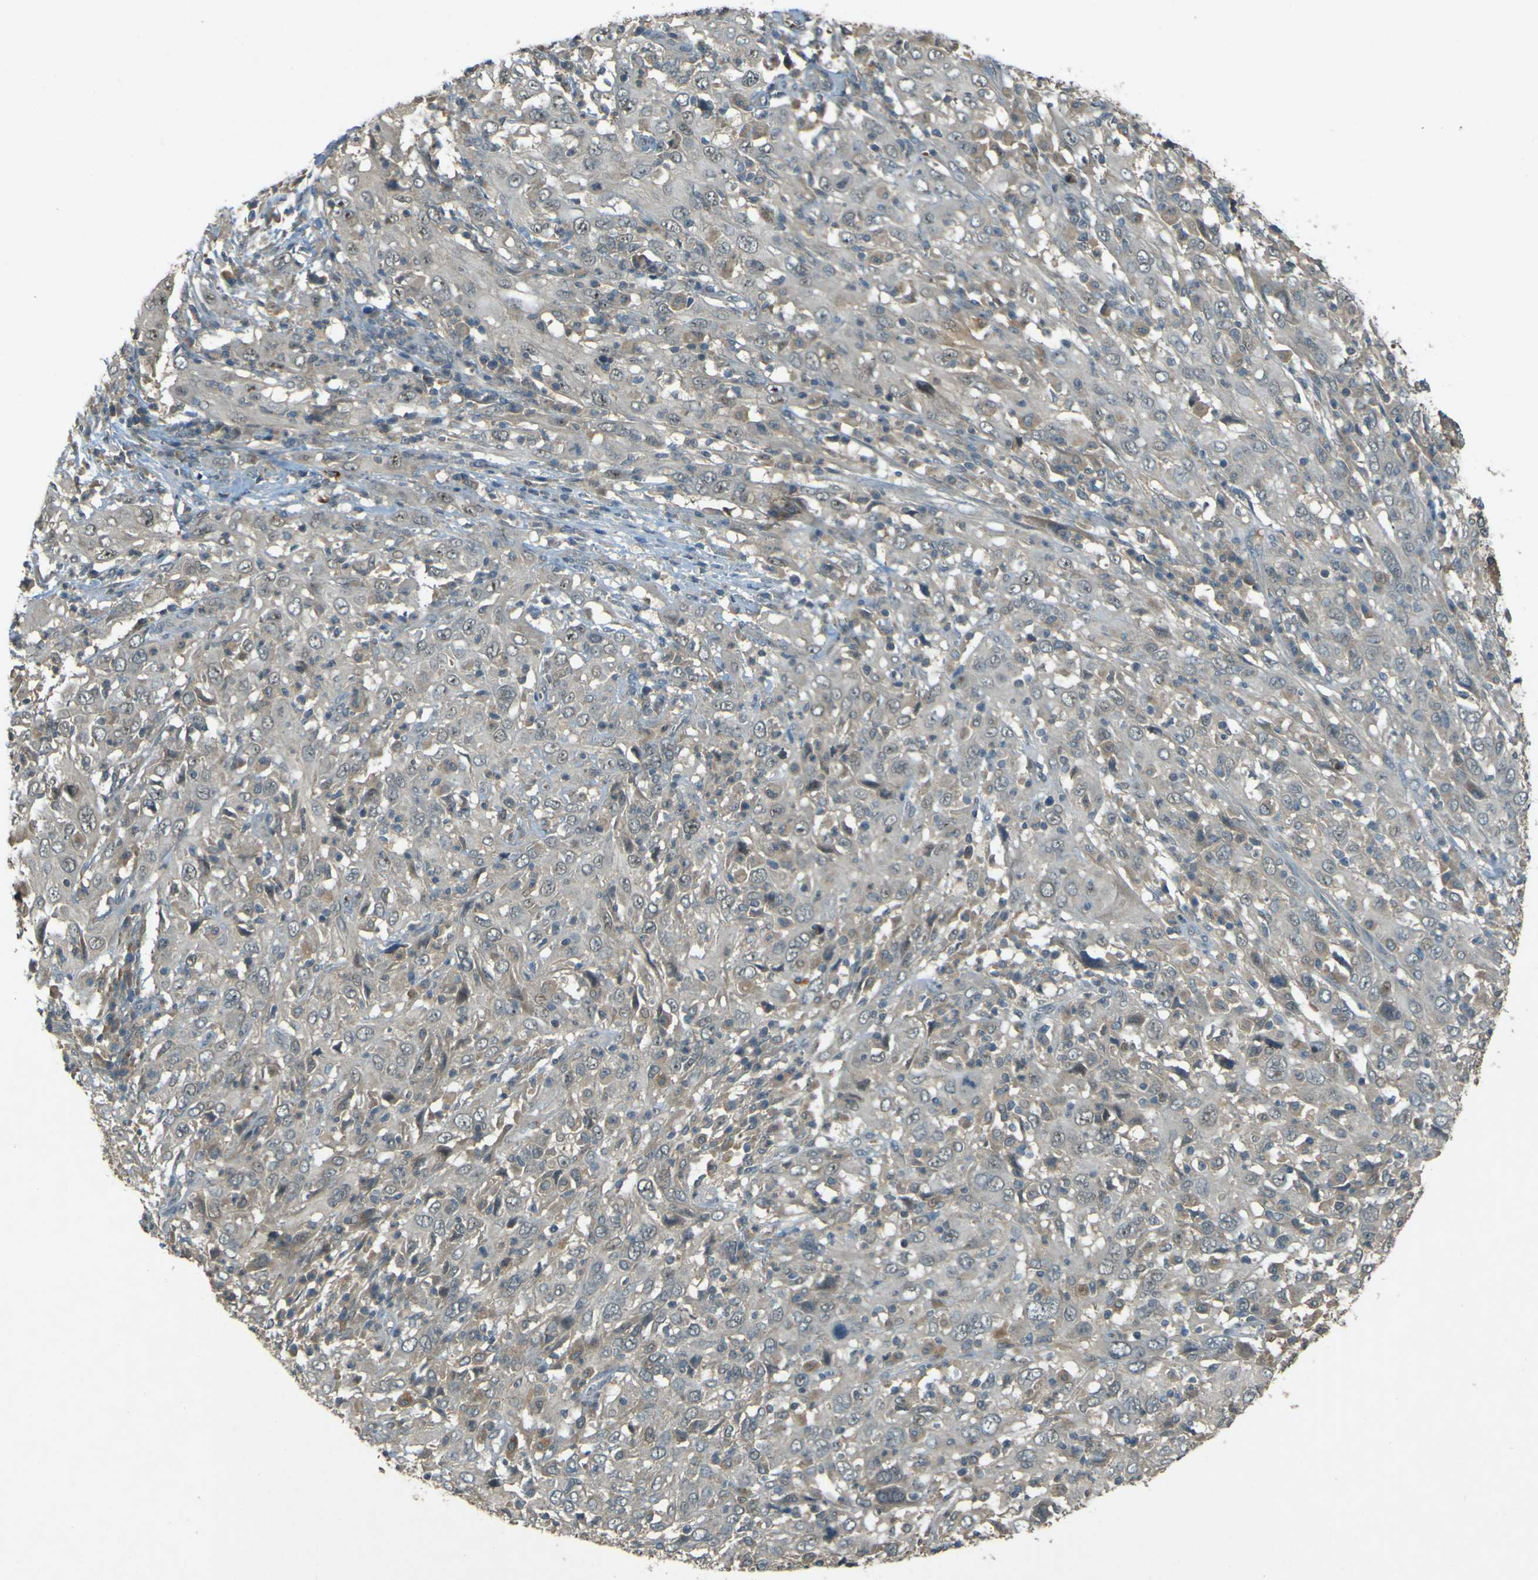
{"staining": {"intensity": "weak", "quantity": ">75%", "location": "cytoplasmic/membranous"}, "tissue": "cervical cancer", "cell_type": "Tumor cells", "image_type": "cancer", "snomed": [{"axis": "morphology", "description": "Squamous cell carcinoma, NOS"}, {"axis": "topography", "description": "Cervix"}], "caption": "A micrograph of human cervical cancer stained for a protein reveals weak cytoplasmic/membranous brown staining in tumor cells.", "gene": "MPDZ", "patient": {"sex": "female", "age": 46}}